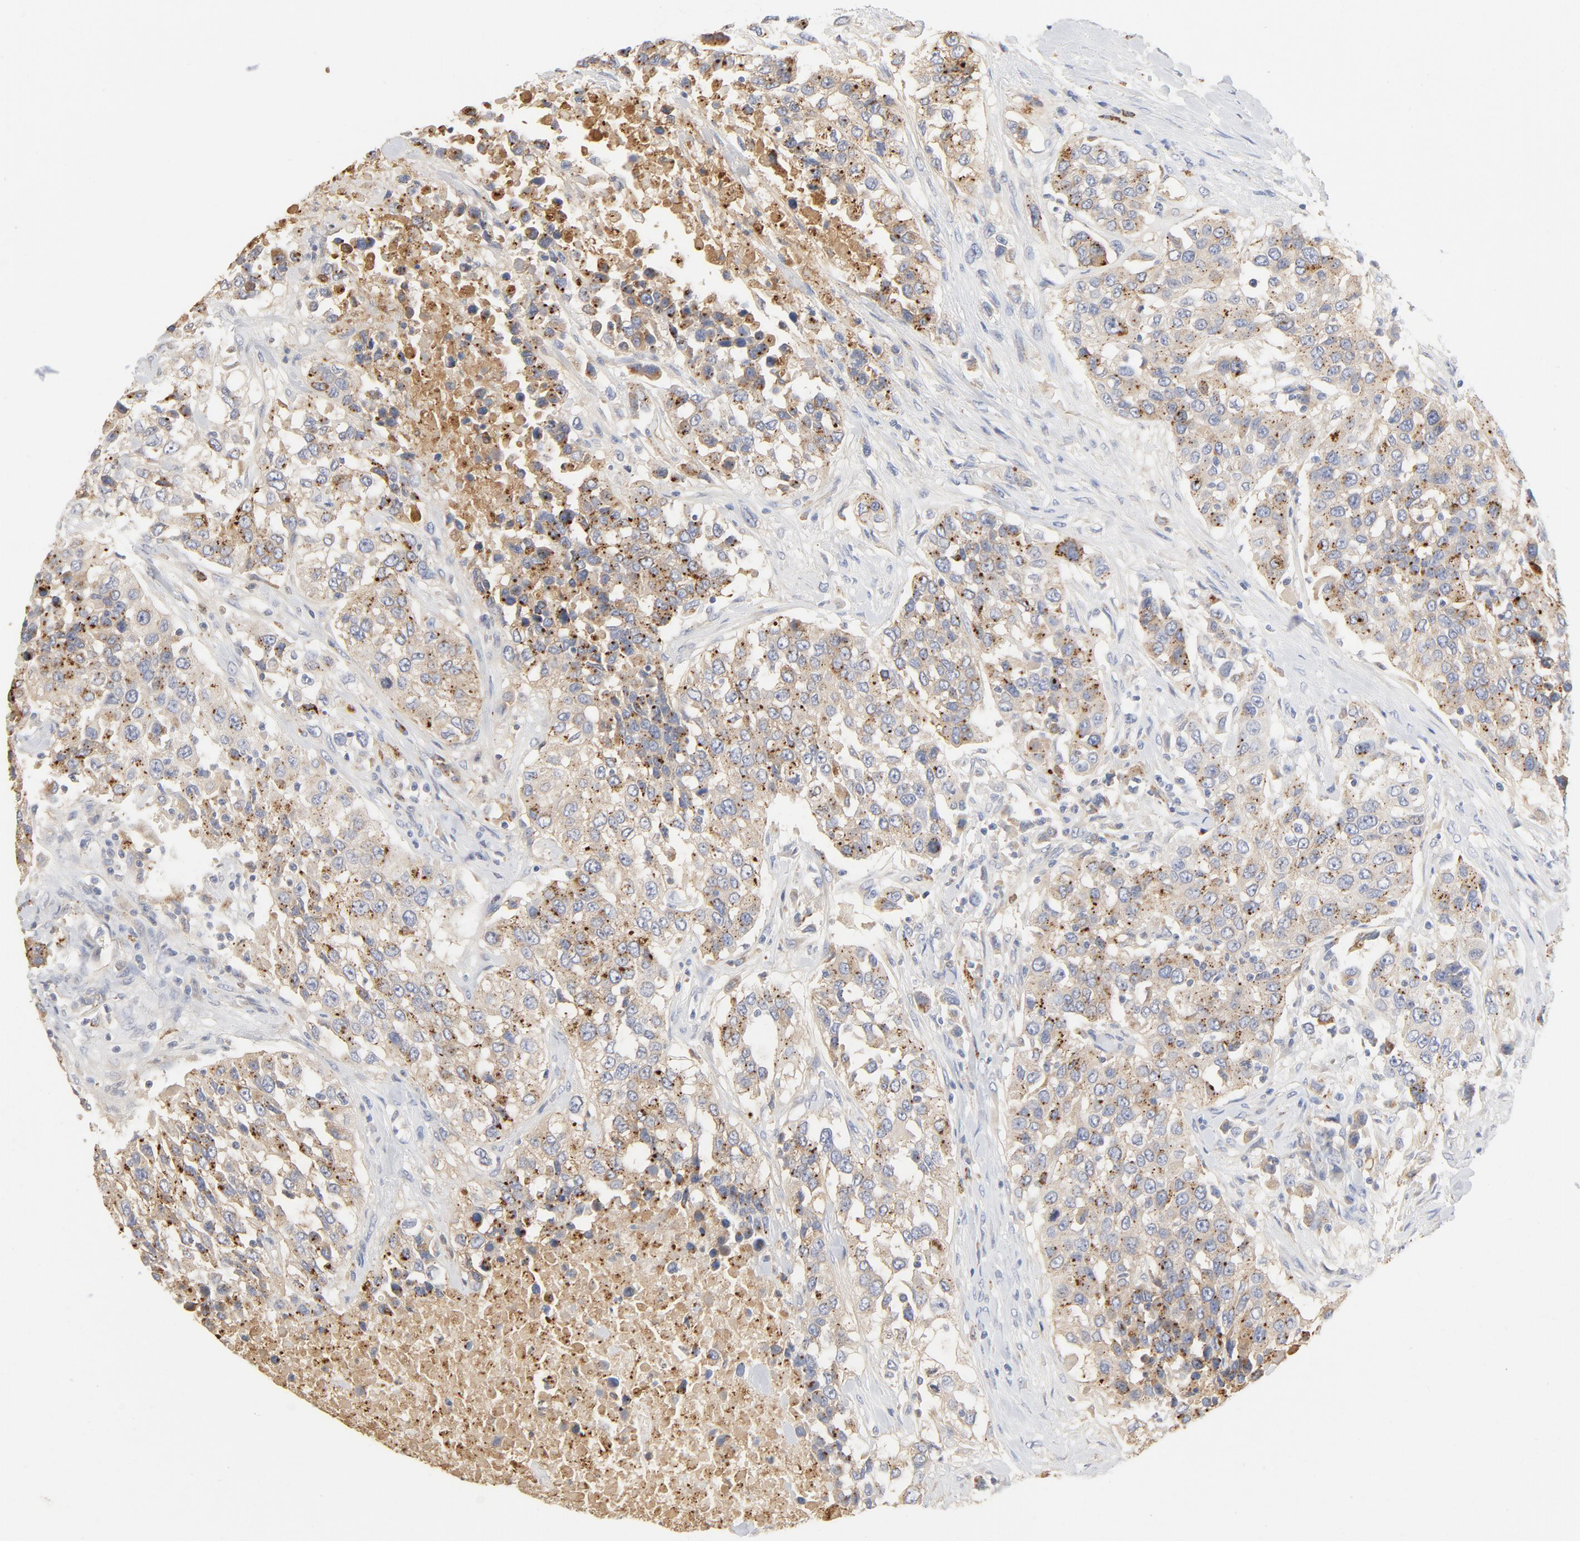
{"staining": {"intensity": "weak", "quantity": "<25%", "location": "cytoplasmic/membranous"}, "tissue": "urothelial cancer", "cell_type": "Tumor cells", "image_type": "cancer", "snomed": [{"axis": "morphology", "description": "Urothelial carcinoma, High grade"}, {"axis": "topography", "description": "Urinary bladder"}], "caption": "Tumor cells show no significant protein expression in urothelial cancer.", "gene": "MAGEB17", "patient": {"sex": "female", "age": 80}}